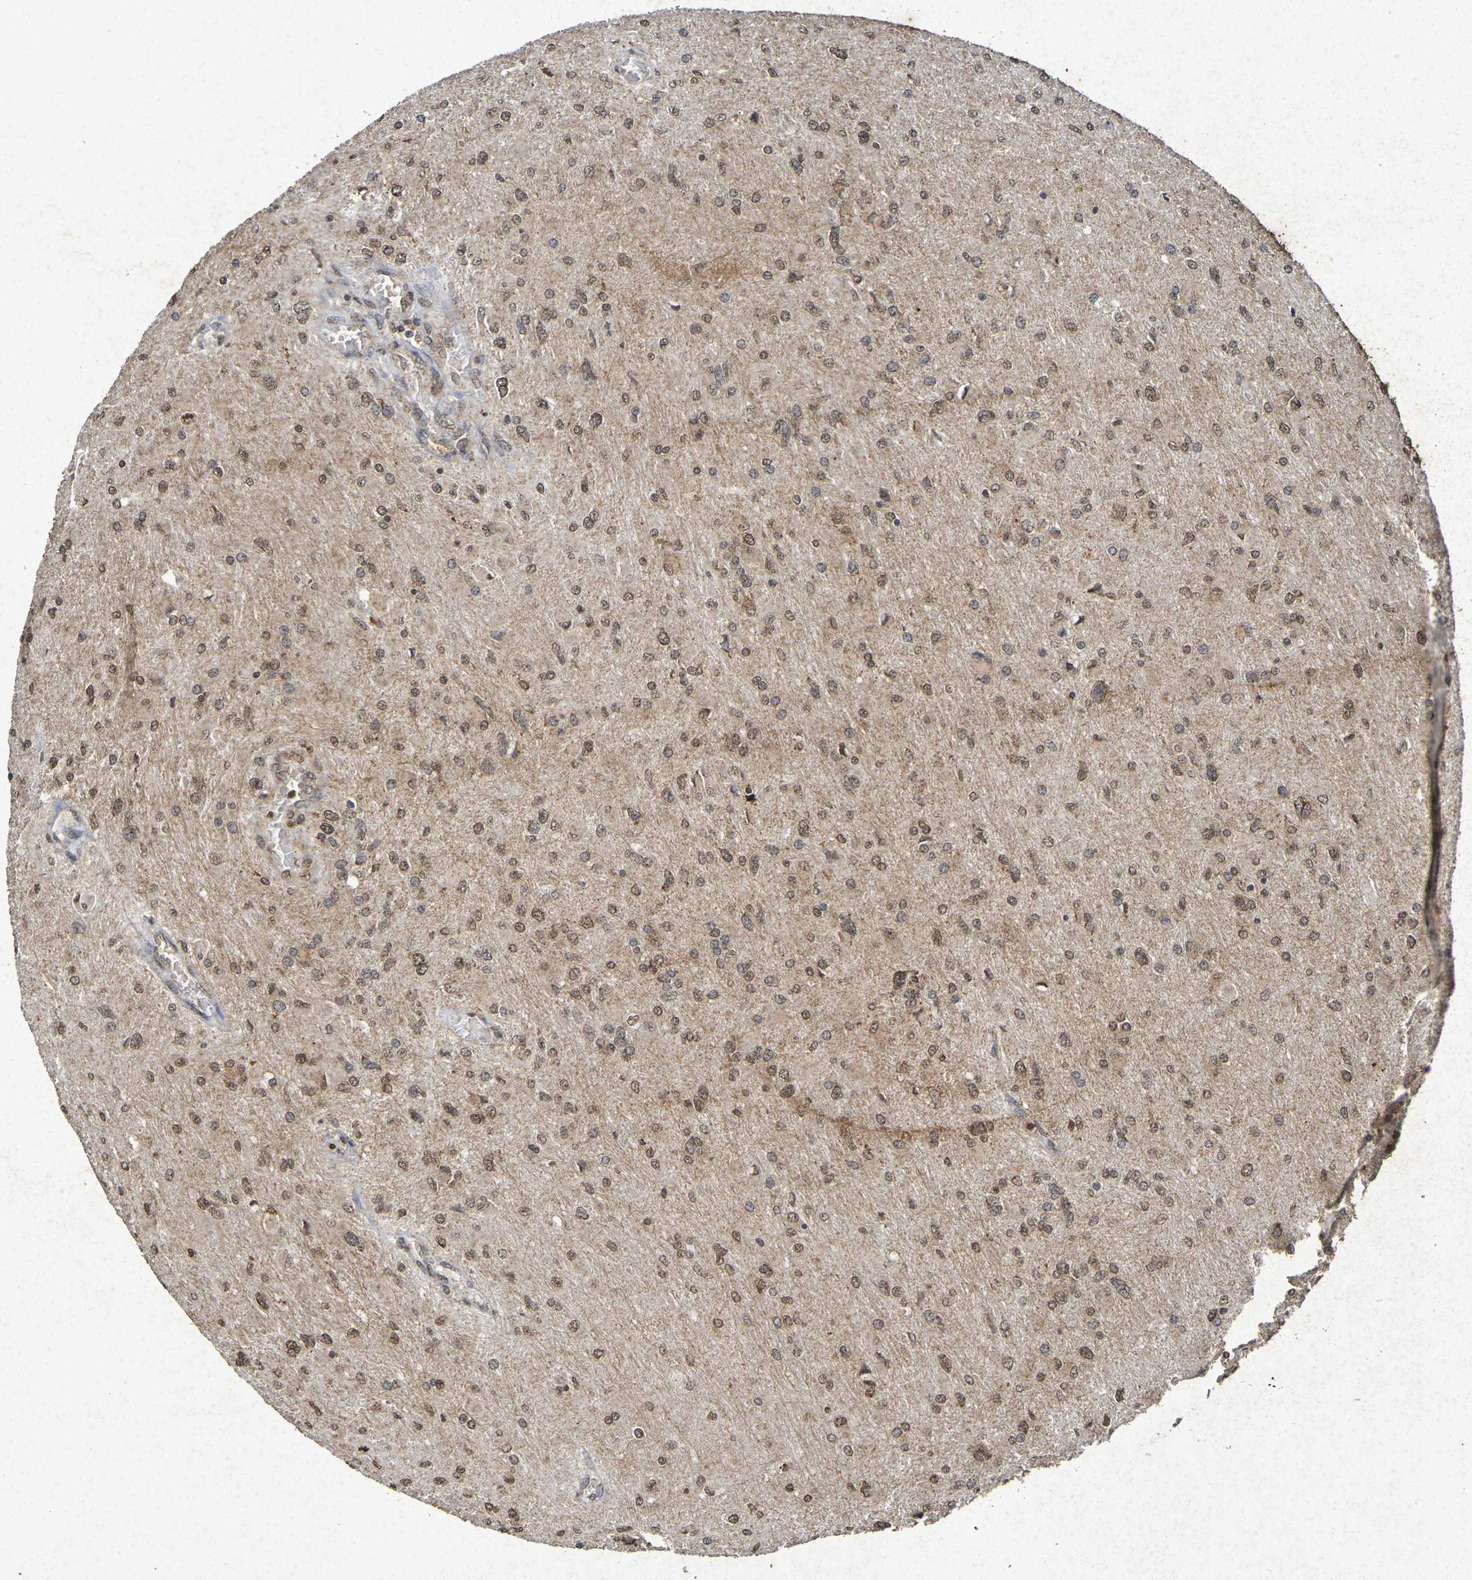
{"staining": {"intensity": "moderate", "quantity": ">75%", "location": "cytoplasmic/membranous,nuclear"}, "tissue": "glioma", "cell_type": "Tumor cells", "image_type": "cancer", "snomed": [{"axis": "morphology", "description": "Glioma, malignant, High grade"}, {"axis": "topography", "description": "Cerebral cortex"}], "caption": "A micrograph of glioma stained for a protein shows moderate cytoplasmic/membranous and nuclear brown staining in tumor cells. The protein of interest is shown in brown color, while the nuclei are stained blue.", "gene": "GUCY1A2", "patient": {"sex": "female", "age": 36}}